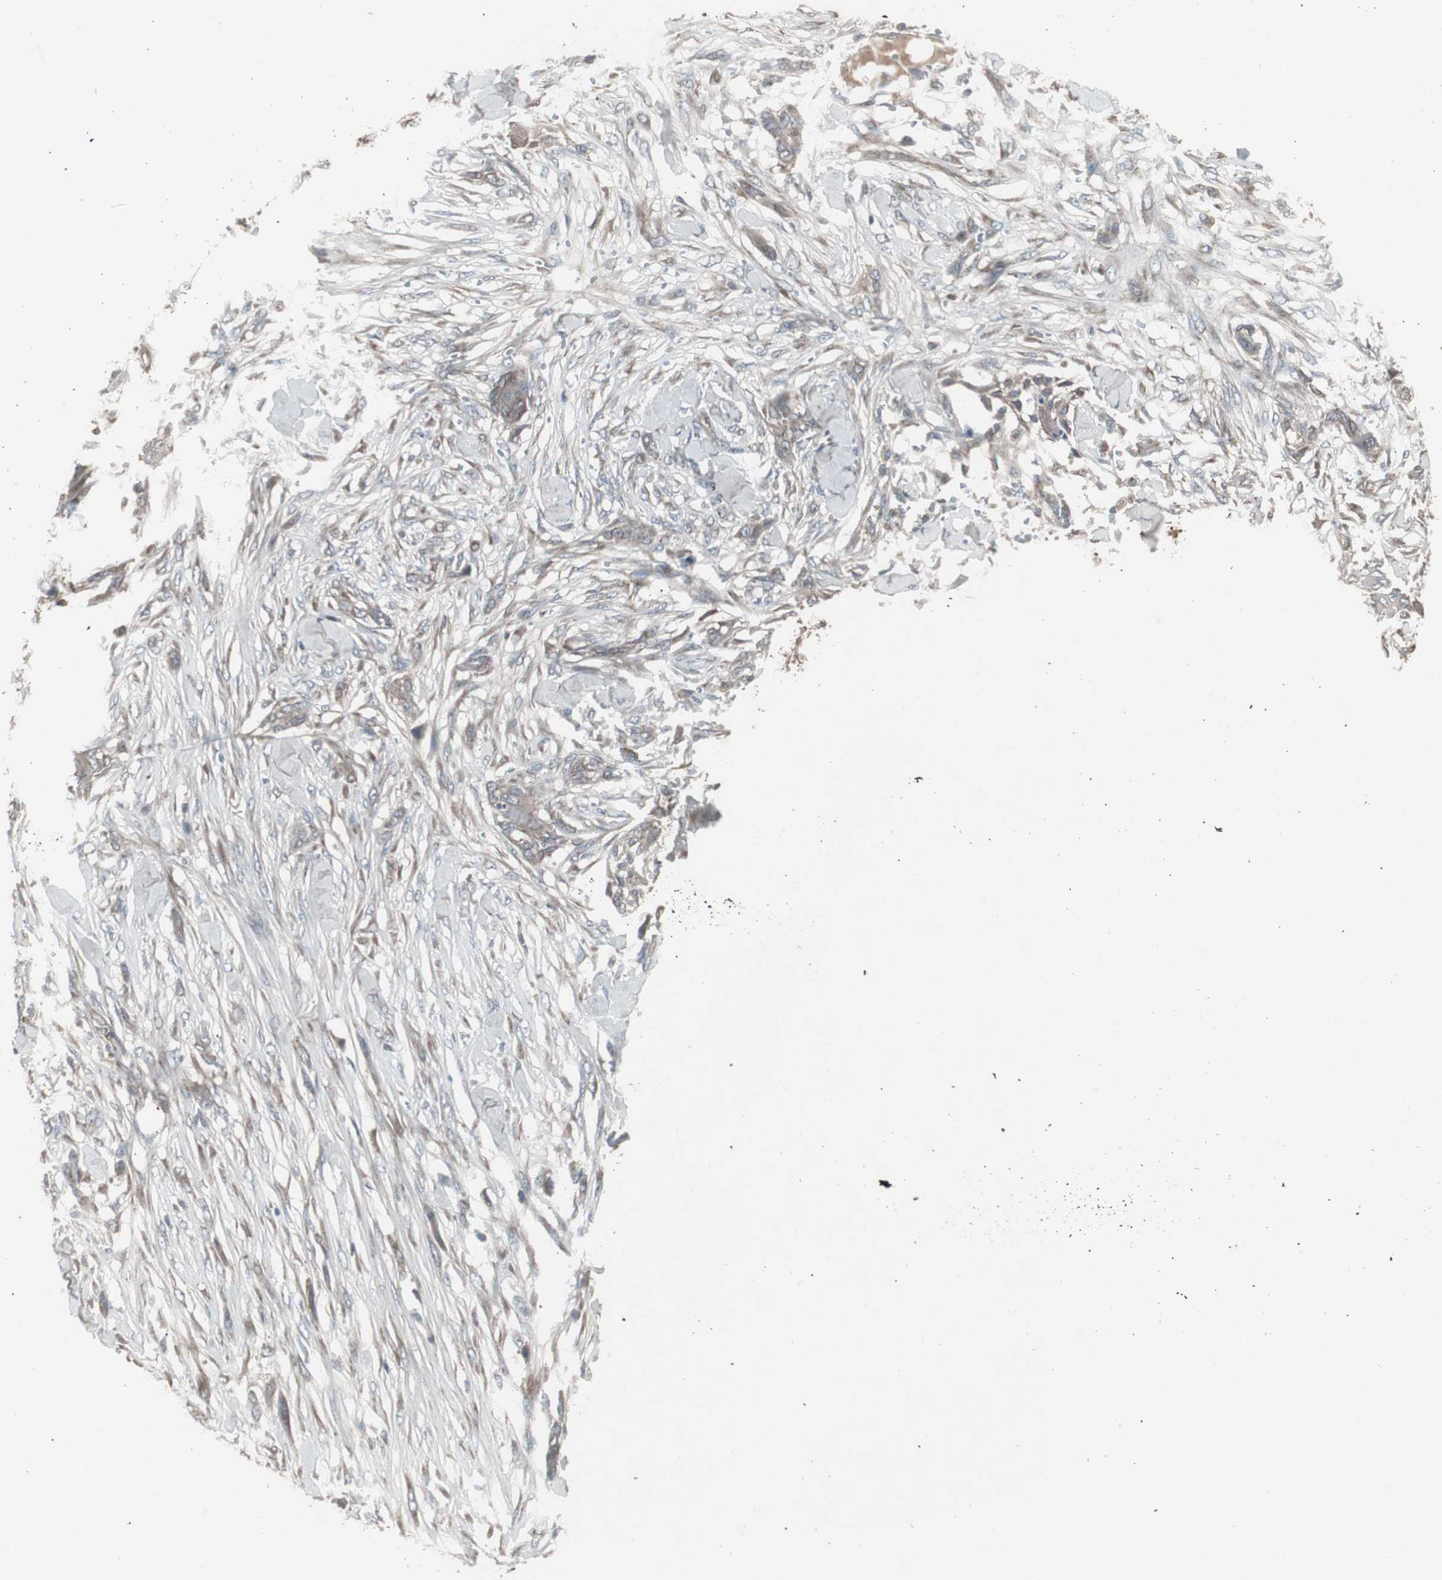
{"staining": {"intensity": "weak", "quantity": "25%-75%", "location": "cytoplasmic/membranous"}, "tissue": "skin cancer", "cell_type": "Tumor cells", "image_type": "cancer", "snomed": [{"axis": "morphology", "description": "Squamous cell carcinoma, NOS"}, {"axis": "topography", "description": "Skin"}], "caption": "IHC histopathology image of human skin squamous cell carcinoma stained for a protein (brown), which exhibits low levels of weak cytoplasmic/membranous expression in about 25%-75% of tumor cells.", "gene": "SSTR2", "patient": {"sex": "female", "age": 59}}